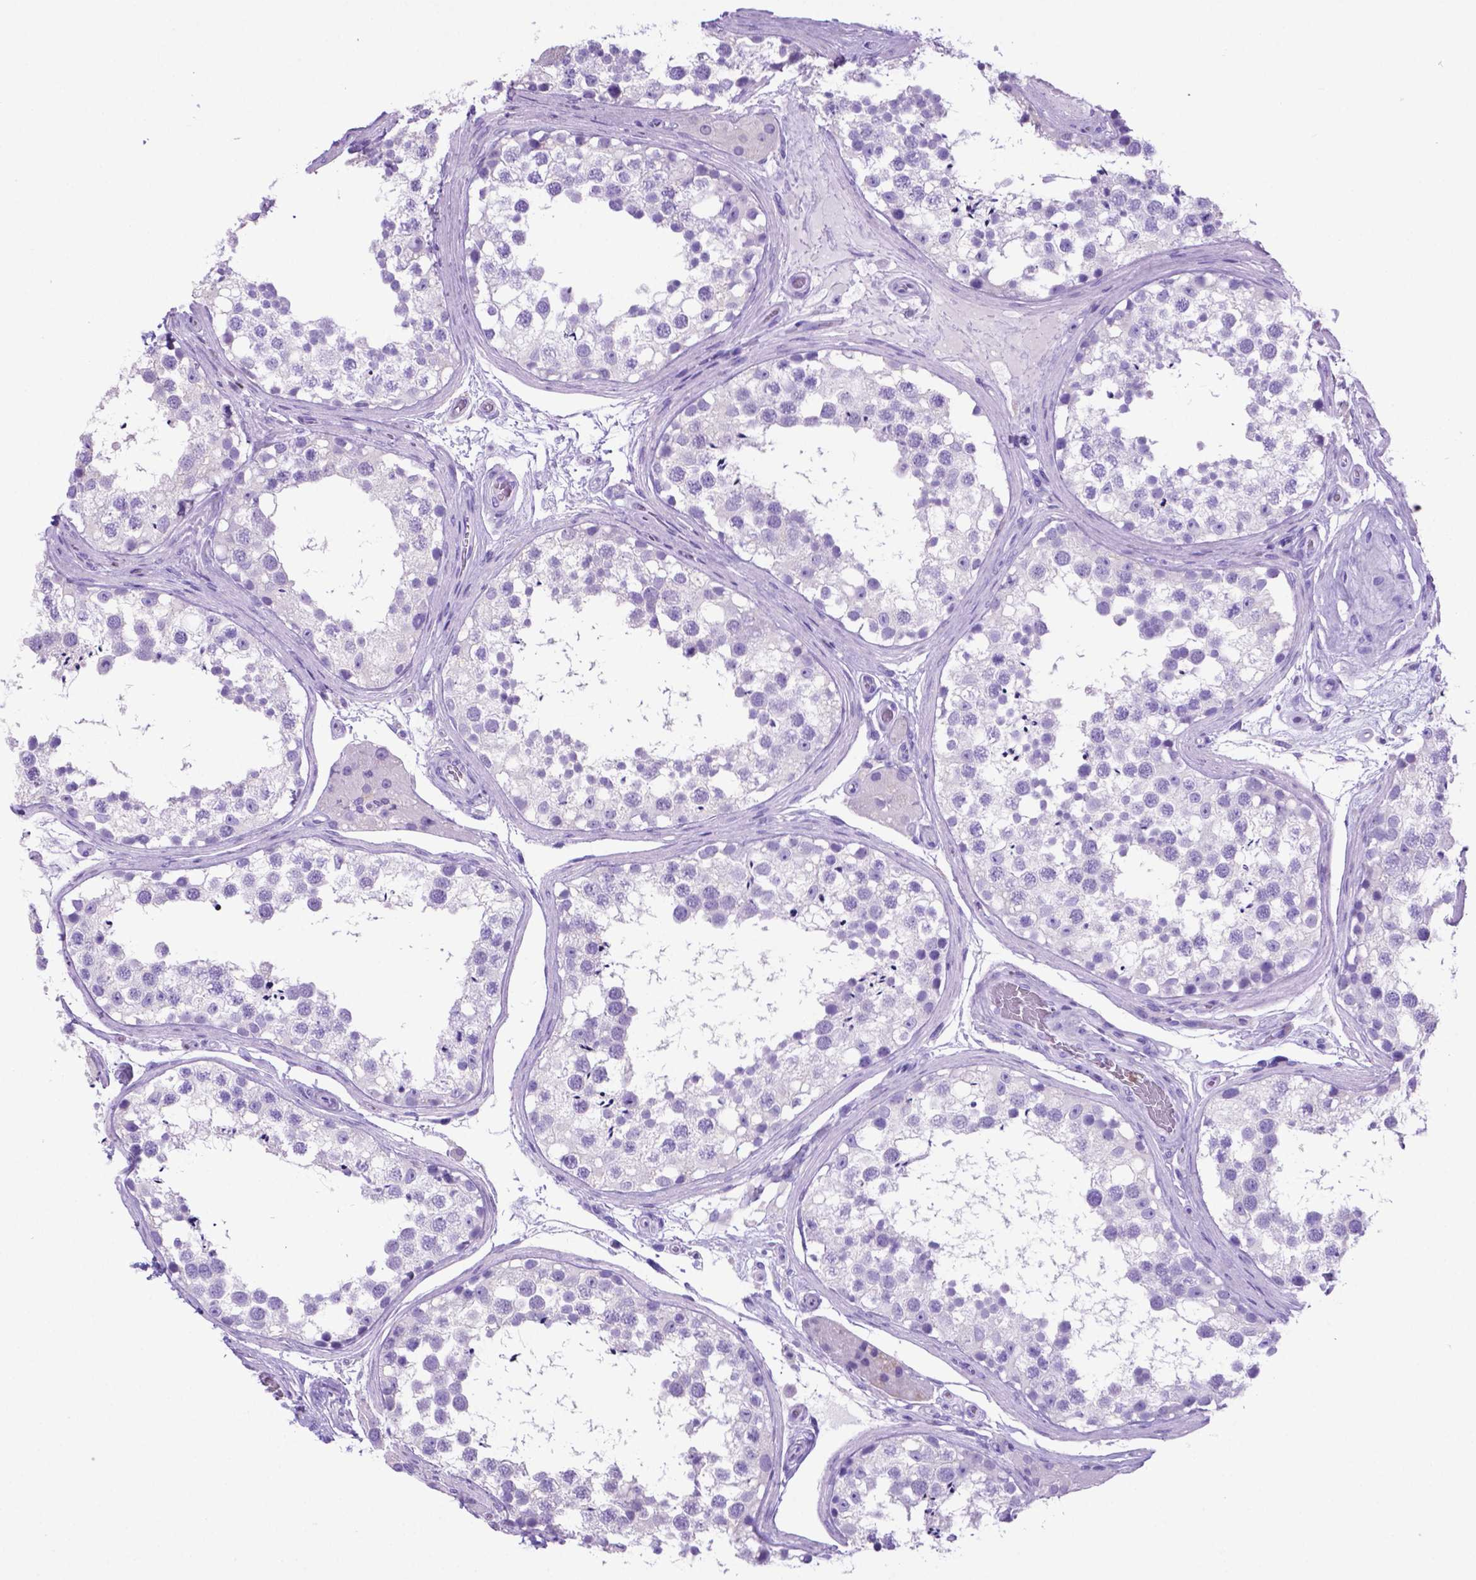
{"staining": {"intensity": "negative", "quantity": "none", "location": "none"}, "tissue": "testis", "cell_type": "Cells in seminiferous ducts", "image_type": "normal", "snomed": [{"axis": "morphology", "description": "Normal tissue, NOS"}, {"axis": "morphology", "description": "Seminoma, NOS"}, {"axis": "topography", "description": "Testis"}], "caption": "Immunohistochemistry (IHC) image of unremarkable testis stained for a protein (brown), which displays no expression in cells in seminiferous ducts.", "gene": "LZTR1", "patient": {"sex": "male", "age": 65}}